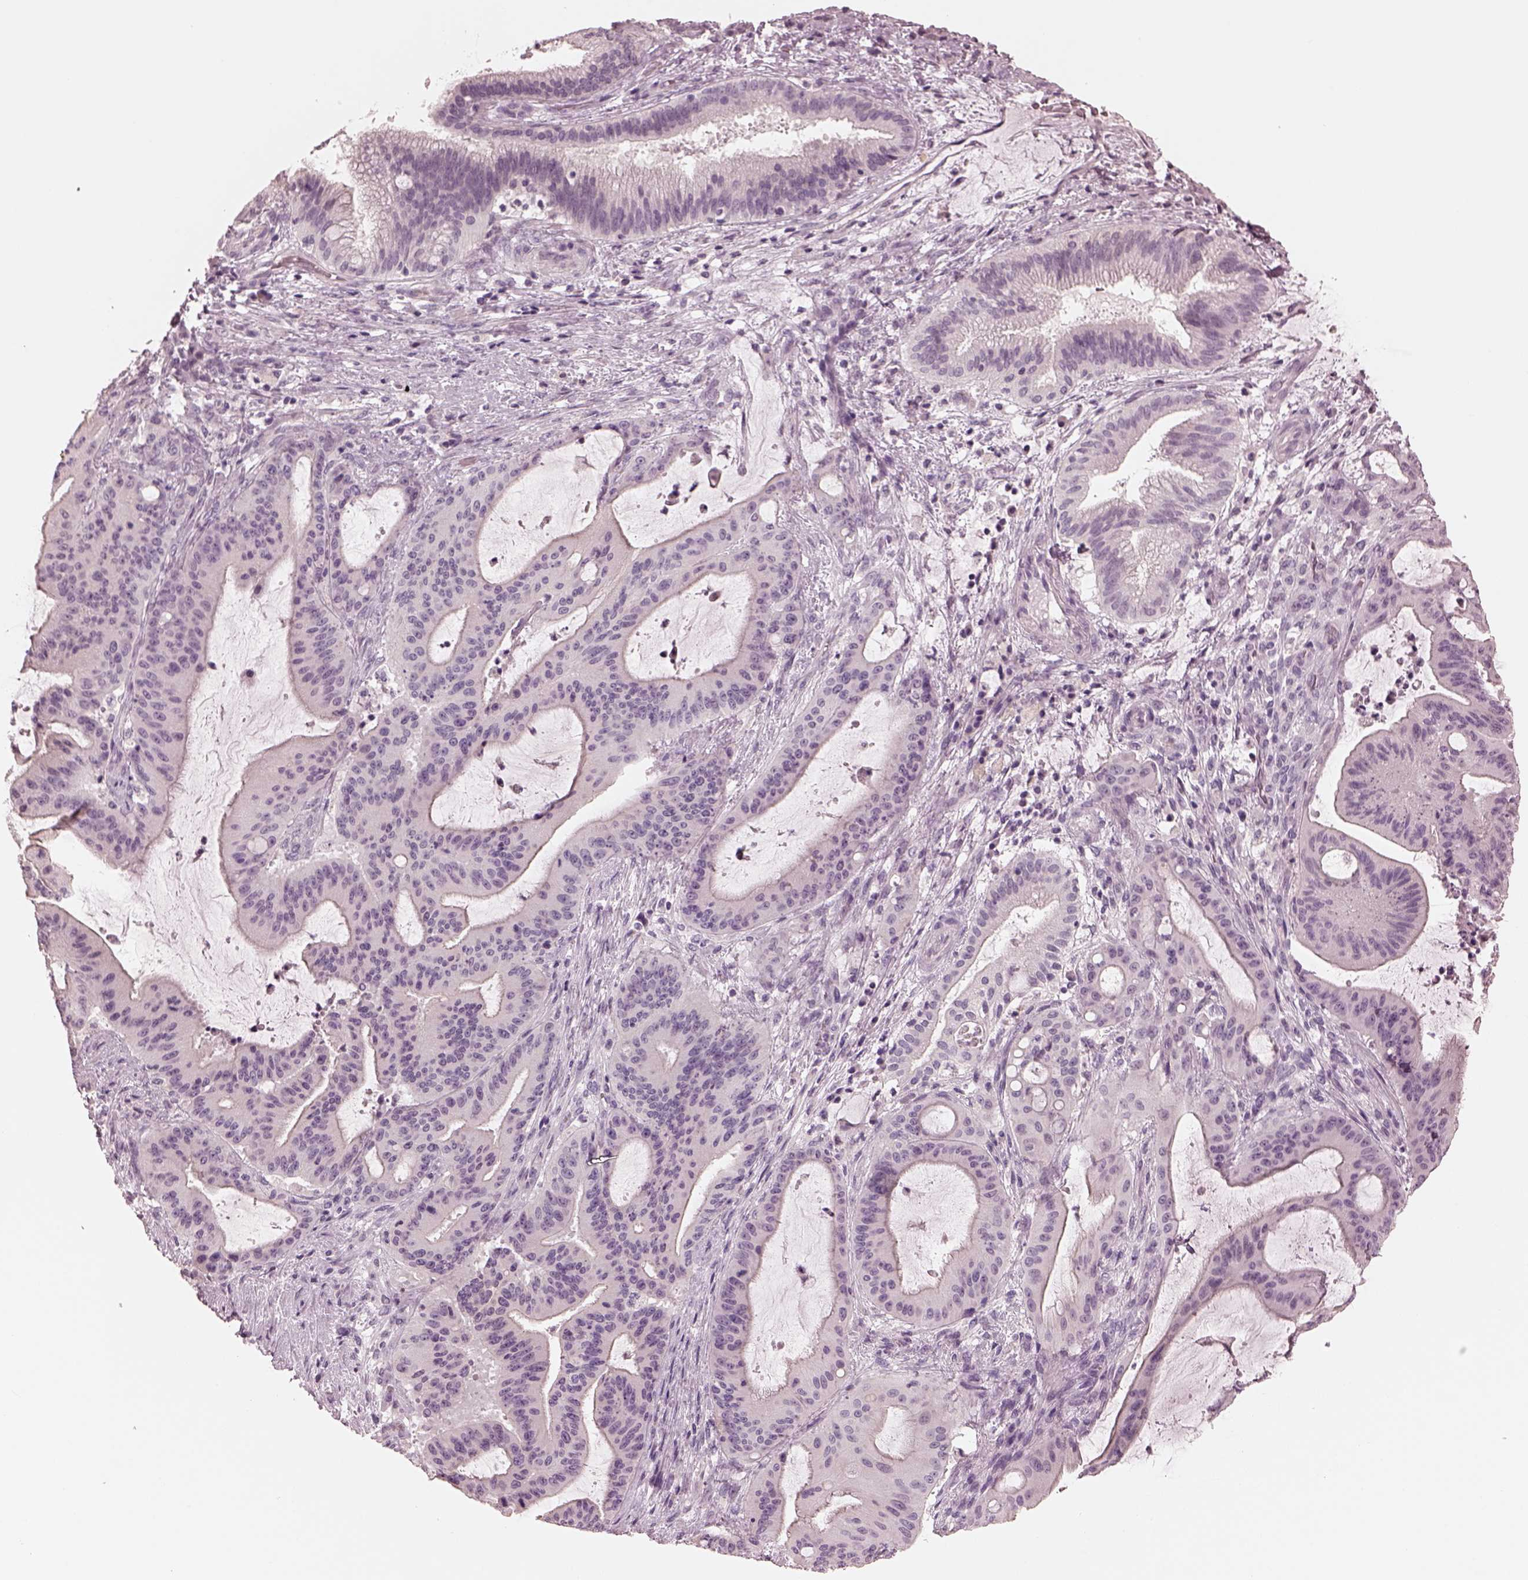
{"staining": {"intensity": "negative", "quantity": "none", "location": "none"}, "tissue": "liver cancer", "cell_type": "Tumor cells", "image_type": "cancer", "snomed": [{"axis": "morphology", "description": "Cholangiocarcinoma"}, {"axis": "topography", "description": "Liver"}], "caption": "An image of liver cholangiocarcinoma stained for a protein reveals no brown staining in tumor cells.", "gene": "OPTC", "patient": {"sex": "female", "age": 73}}